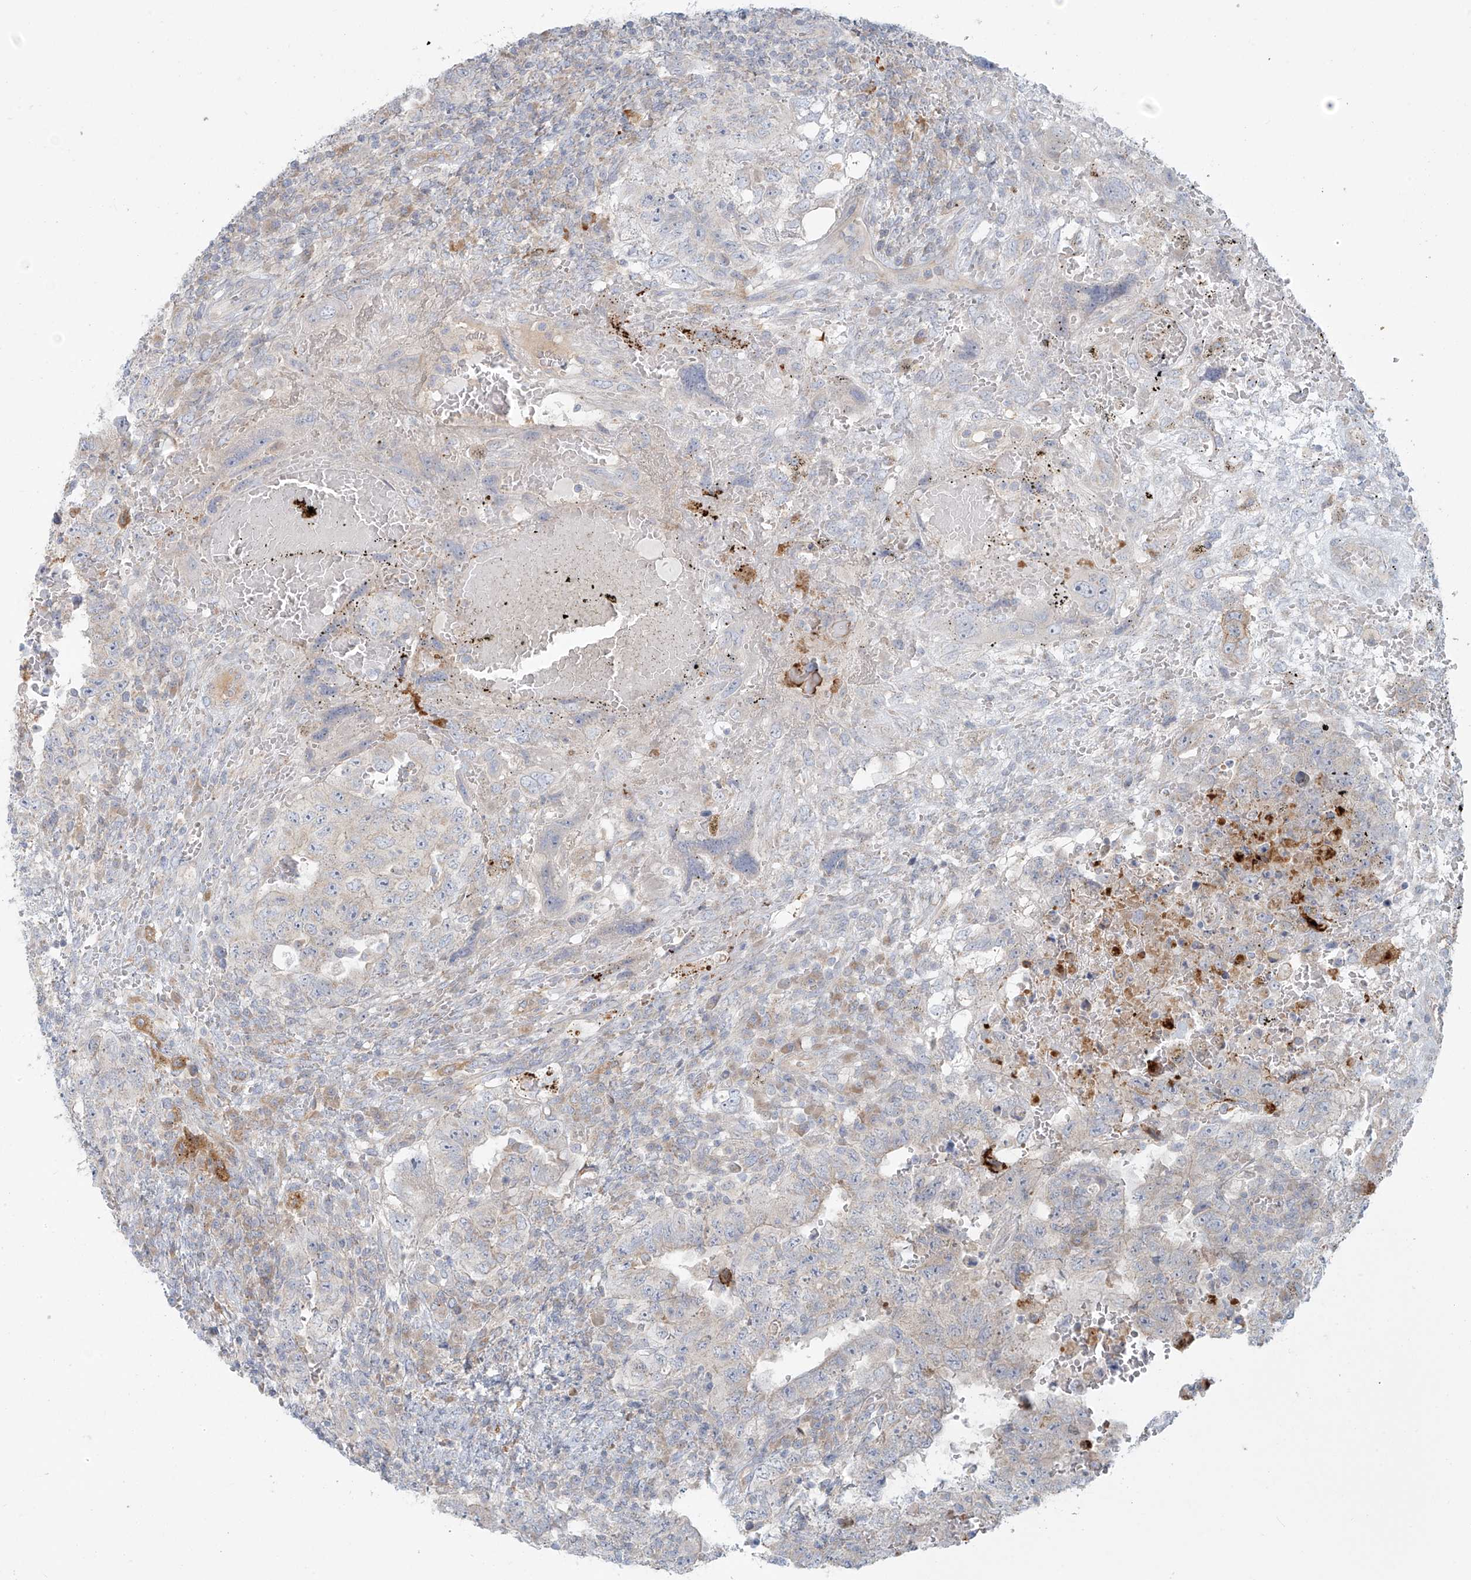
{"staining": {"intensity": "negative", "quantity": "none", "location": "none"}, "tissue": "testis cancer", "cell_type": "Tumor cells", "image_type": "cancer", "snomed": [{"axis": "morphology", "description": "Carcinoma, Embryonal, NOS"}, {"axis": "topography", "description": "Testis"}], "caption": "The micrograph demonstrates no significant staining in tumor cells of embryonal carcinoma (testis).", "gene": "LZTS3", "patient": {"sex": "male", "age": 26}}